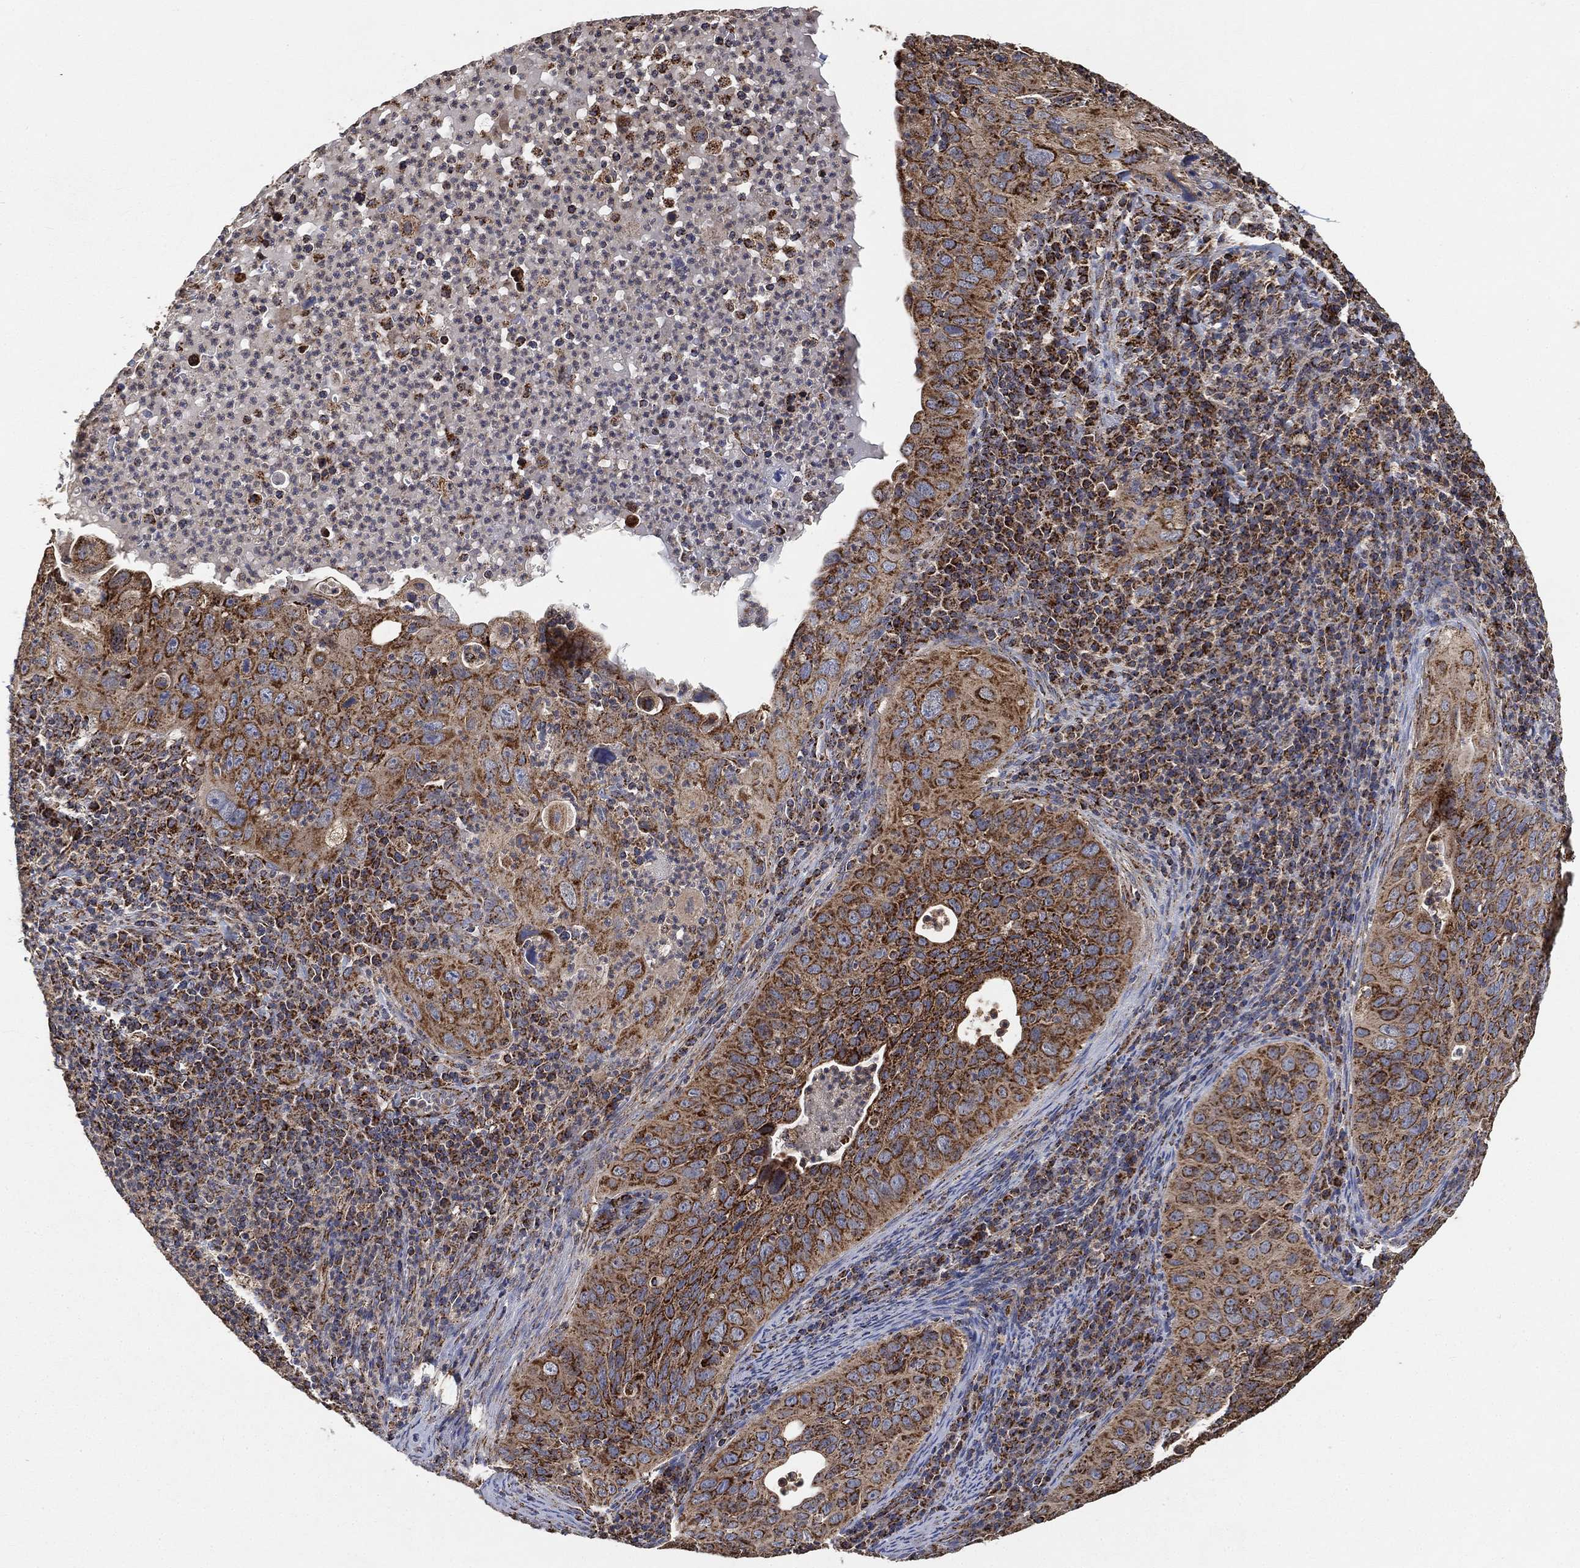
{"staining": {"intensity": "strong", "quantity": ">75%", "location": "cytoplasmic/membranous"}, "tissue": "cervical cancer", "cell_type": "Tumor cells", "image_type": "cancer", "snomed": [{"axis": "morphology", "description": "Squamous cell carcinoma, NOS"}, {"axis": "topography", "description": "Cervix"}], "caption": "Human cervical cancer (squamous cell carcinoma) stained with a brown dye displays strong cytoplasmic/membranous positive positivity in approximately >75% of tumor cells.", "gene": "SLC38A7", "patient": {"sex": "female", "age": 26}}